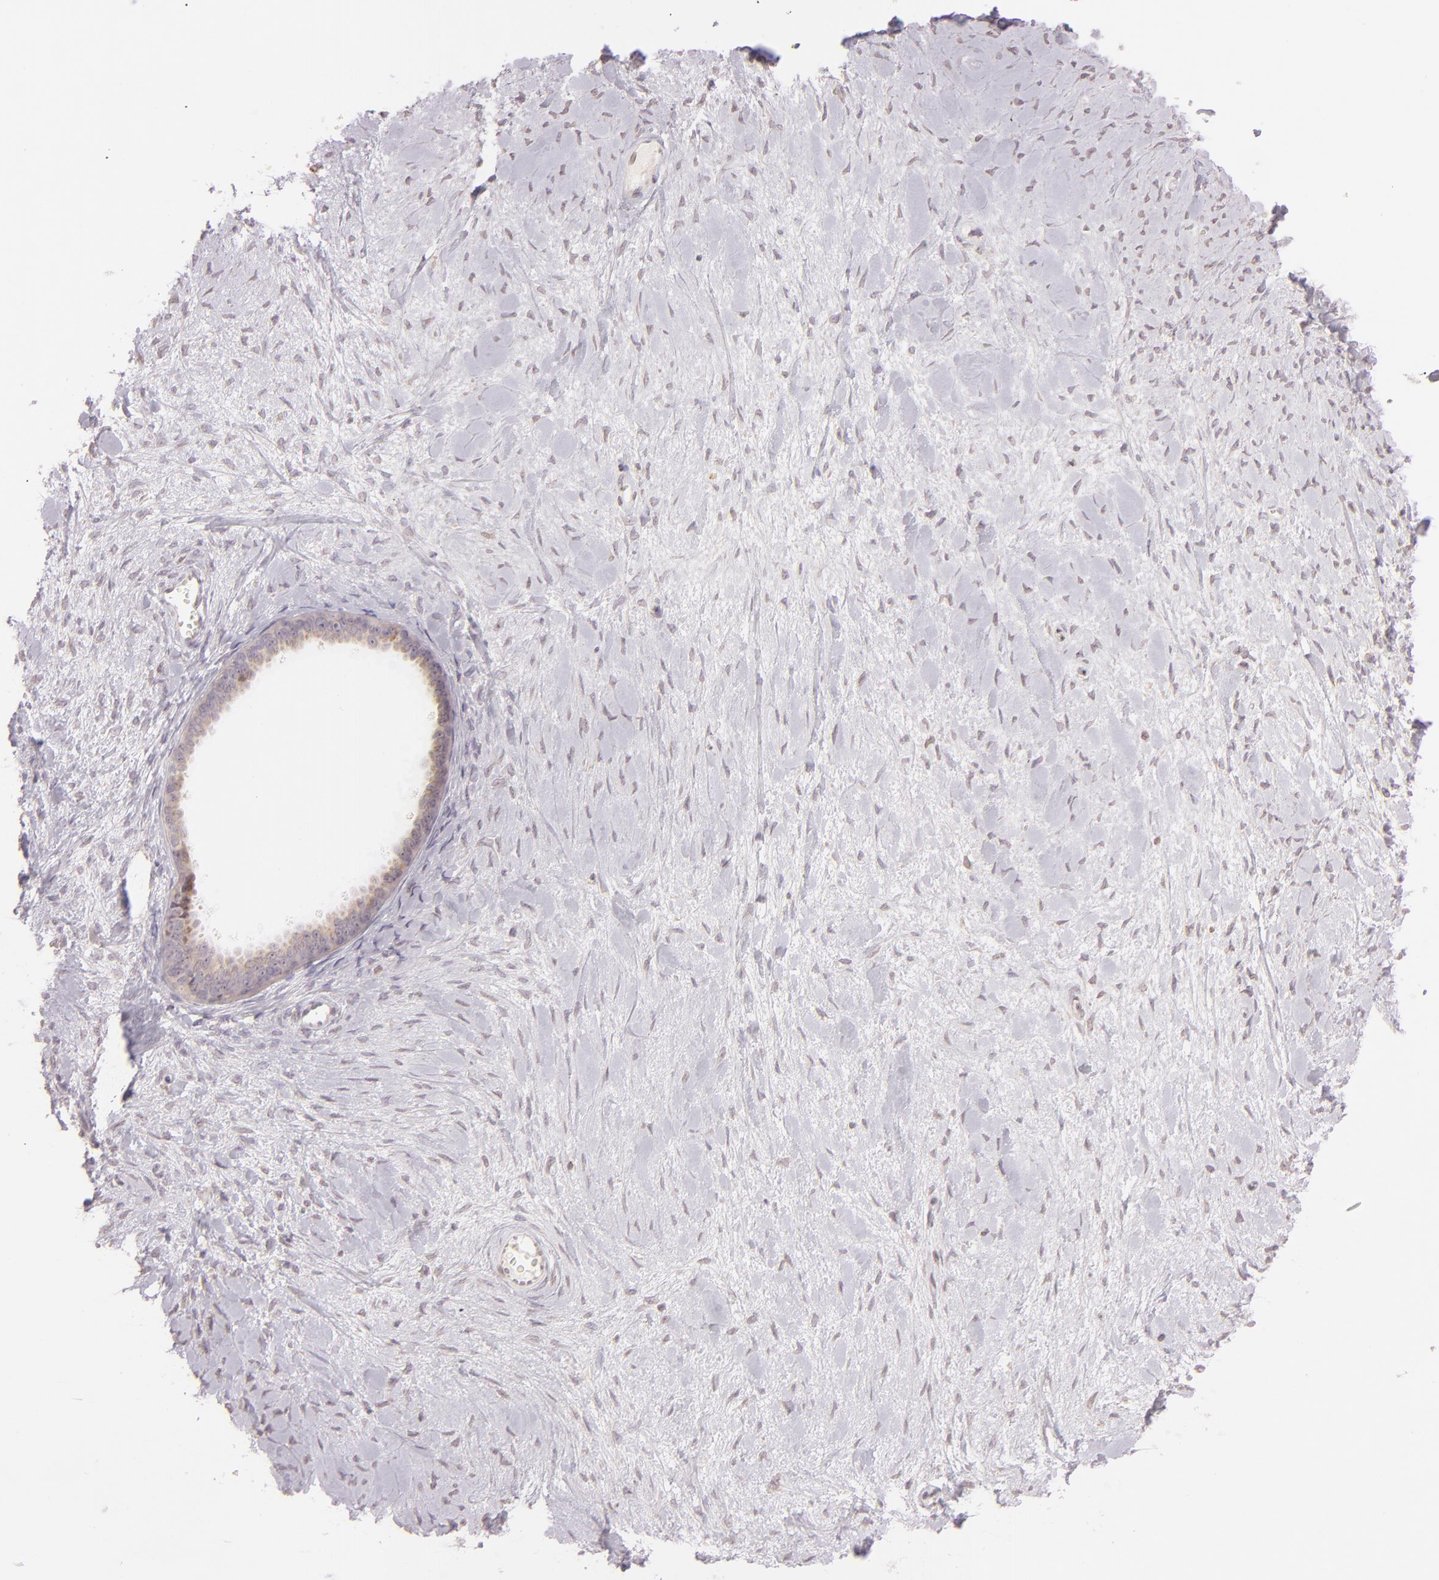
{"staining": {"intensity": "weak", "quantity": ">75%", "location": "cytoplasmic/membranous"}, "tissue": "ovarian cancer", "cell_type": "Tumor cells", "image_type": "cancer", "snomed": [{"axis": "morphology", "description": "Cystadenocarcinoma, serous, NOS"}, {"axis": "topography", "description": "Ovary"}], "caption": "Brown immunohistochemical staining in serous cystadenocarcinoma (ovarian) shows weak cytoplasmic/membranous staining in about >75% of tumor cells.", "gene": "LGMN", "patient": {"sex": "female", "age": 71}}